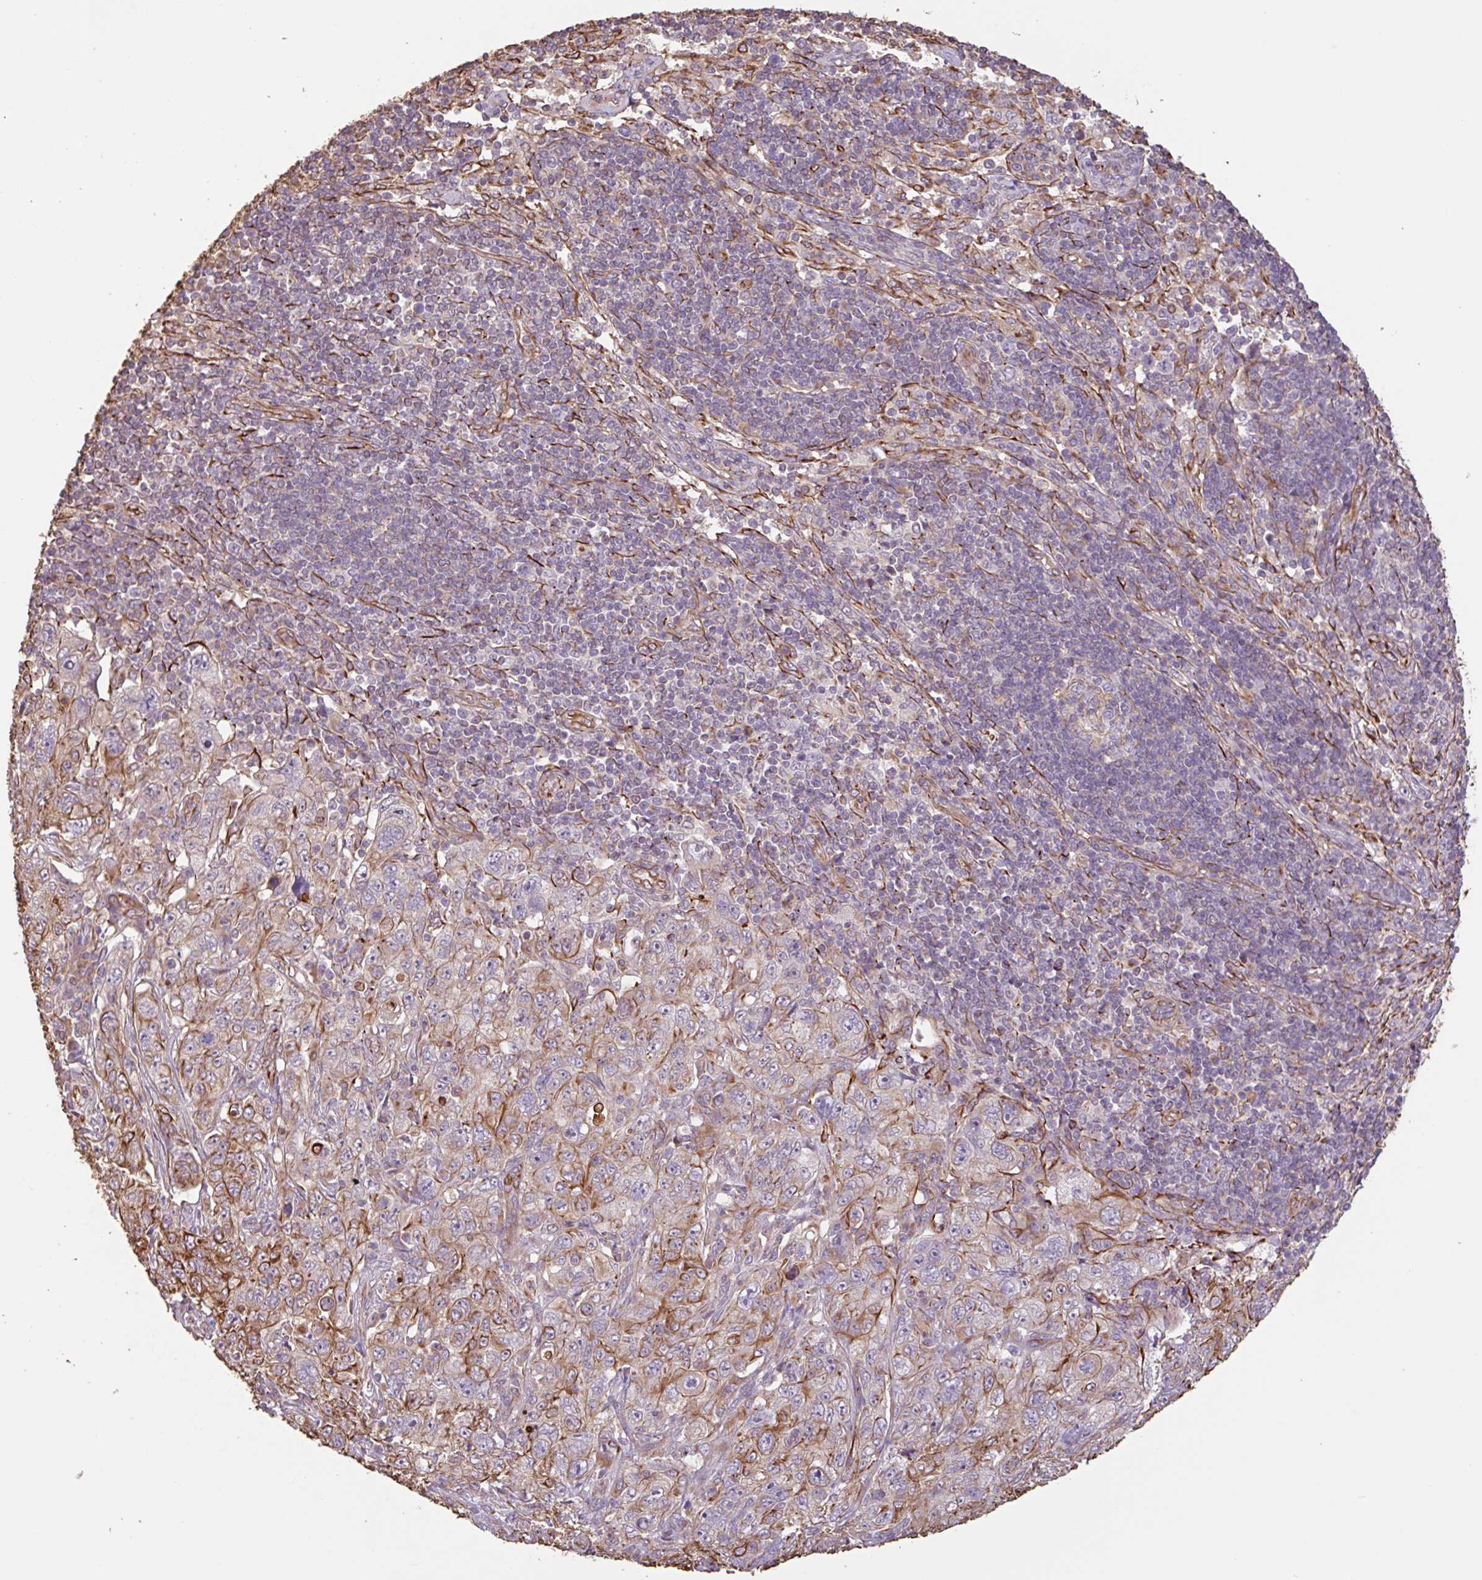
{"staining": {"intensity": "moderate", "quantity": "25%-75%", "location": "cytoplasmic/membranous"}, "tissue": "pancreatic cancer", "cell_type": "Tumor cells", "image_type": "cancer", "snomed": [{"axis": "morphology", "description": "Adenocarcinoma, NOS"}, {"axis": "topography", "description": "Pancreas"}], "caption": "Moderate cytoplasmic/membranous staining is present in approximately 25%-75% of tumor cells in pancreatic cancer (adenocarcinoma). (brown staining indicates protein expression, while blue staining denotes nuclei).", "gene": "ZNF790", "patient": {"sex": "male", "age": 68}}